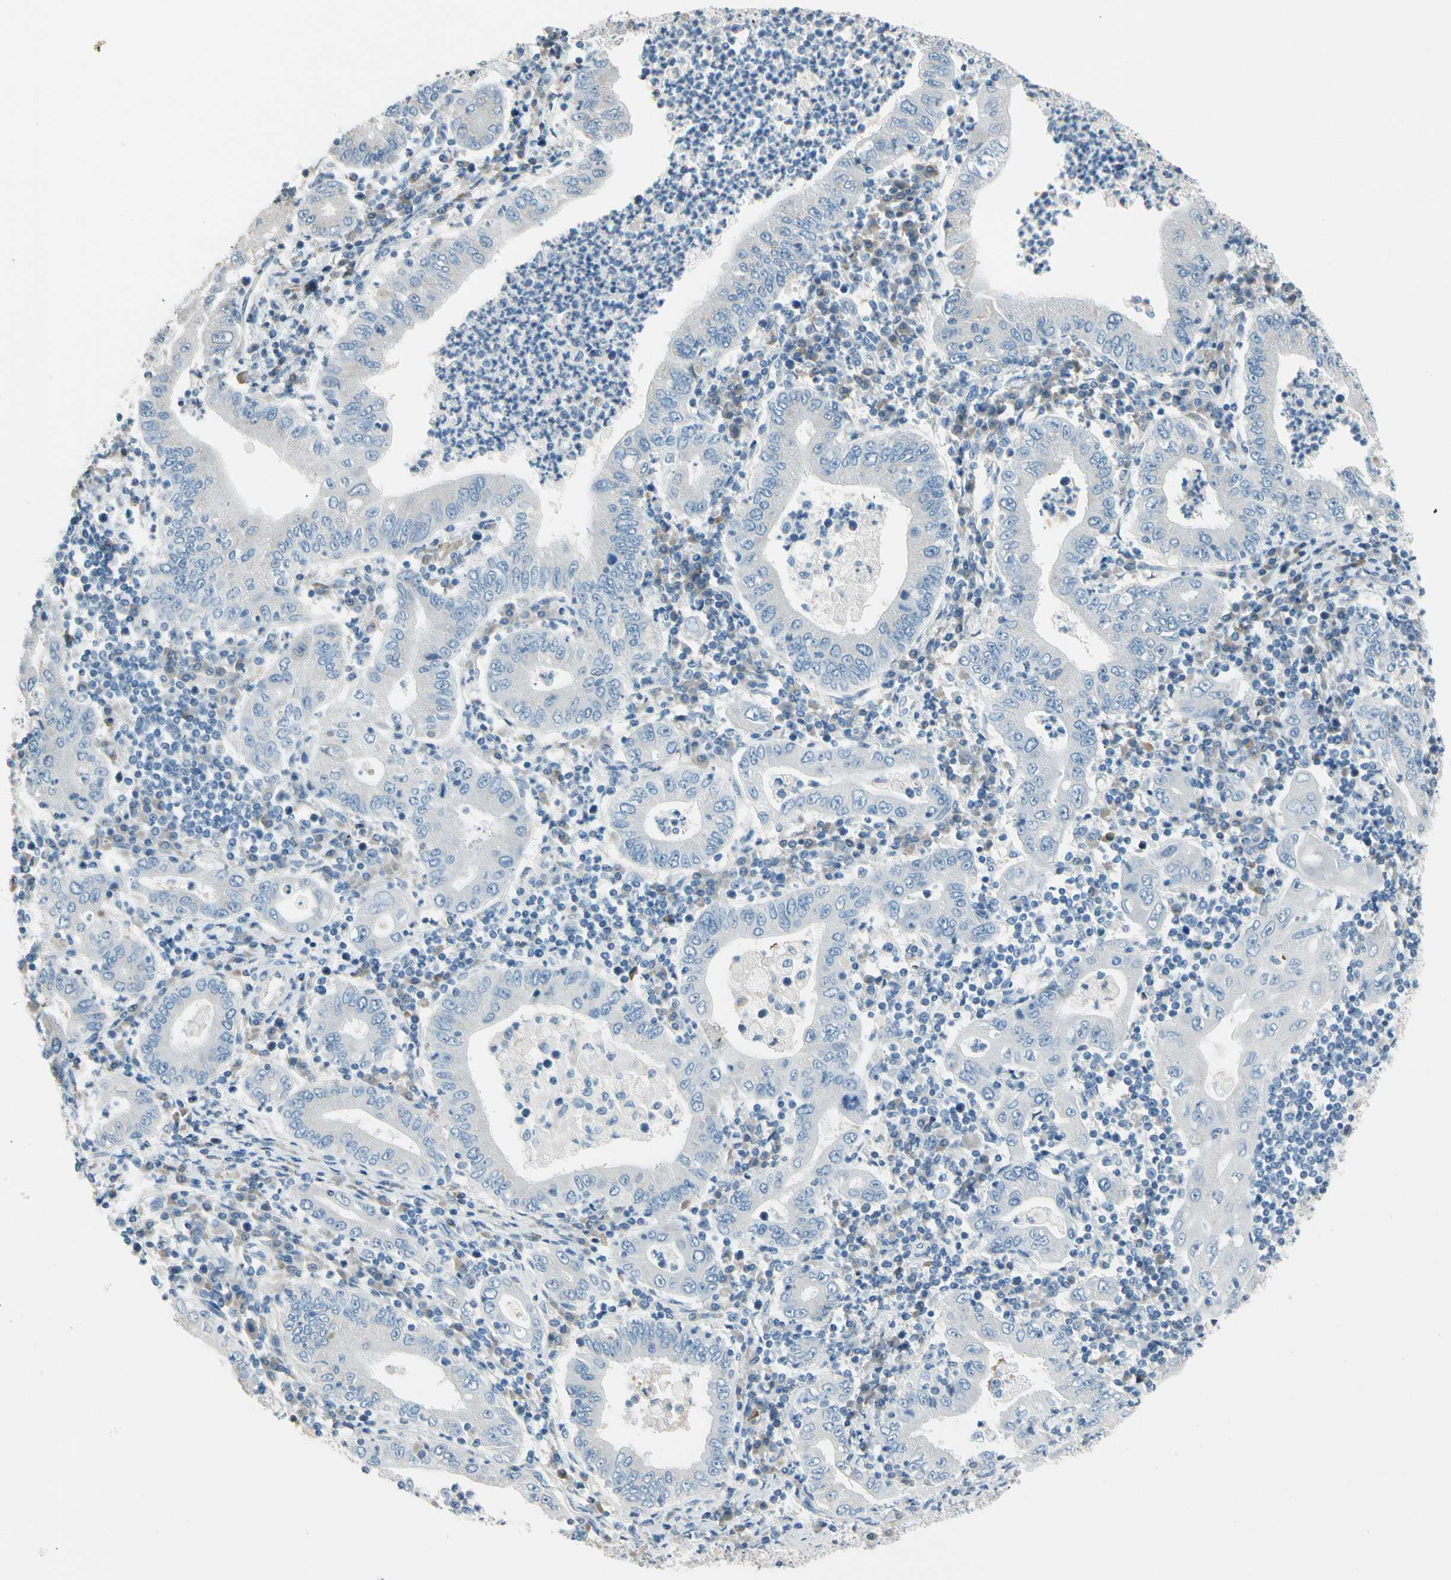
{"staining": {"intensity": "negative", "quantity": "none", "location": "none"}, "tissue": "stomach cancer", "cell_type": "Tumor cells", "image_type": "cancer", "snomed": [{"axis": "morphology", "description": "Normal tissue, NOS"}, {"axis": "morphology", "description": "Adenocarcinoma, NOS"}, {"axis": "topography", "description": "Esophagus"}, {"axis": "topography", "description": "Stomach, upper"}, {"axis": "topography", "description": "Peripheral nerve tissue"}], "caption": "Photomicrograph shows no significant protein staining in tumor cells of stomach cancer. (DAB IHC with hematoxylin counter stain).", "gene": "STK40", "patient": {"sex": "male", "age": 62}}